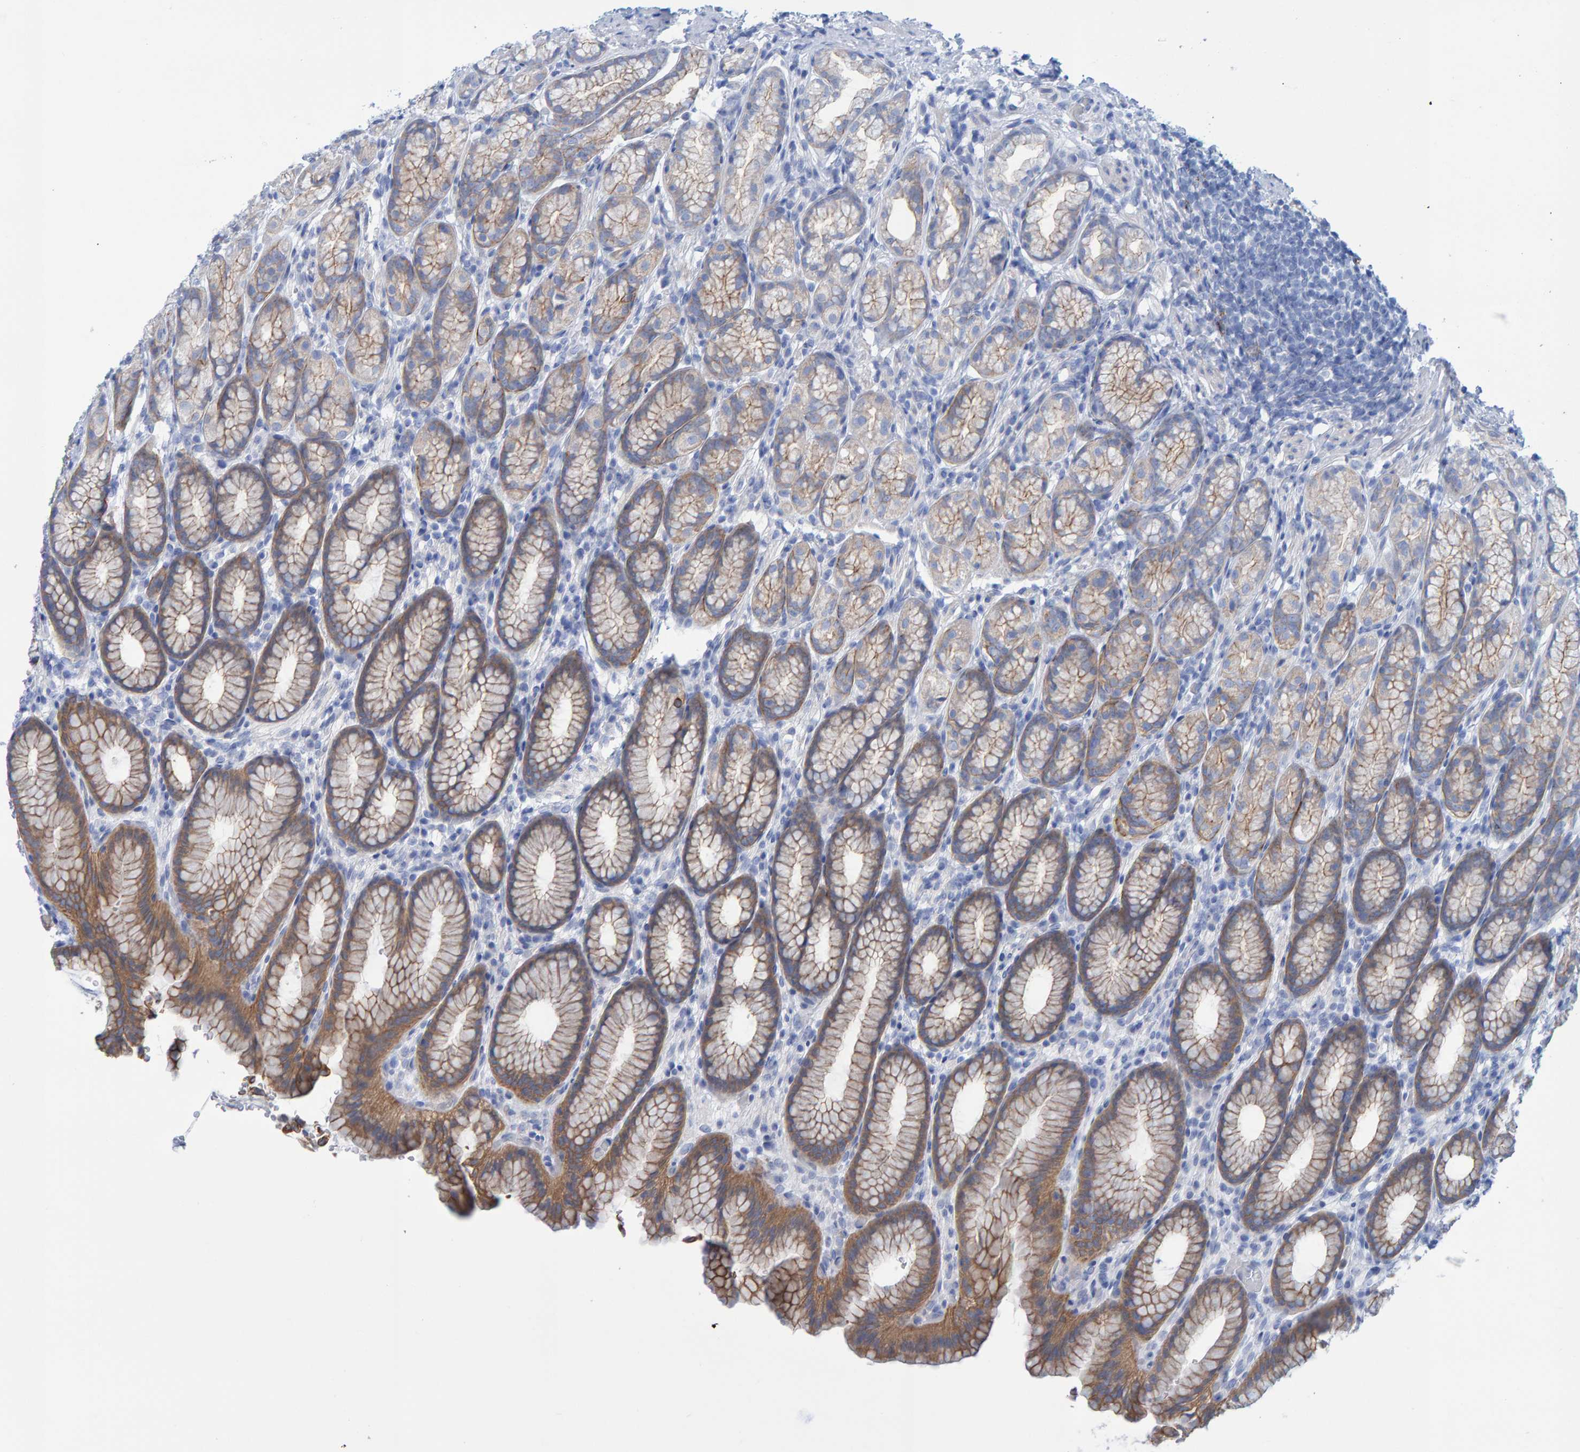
{"staining": {"intensity": "moderate", "quantity": "25%-75%", "location": "cytoplasmic/membranous"}, "tissue": "stomach", "cell_type": "Glandular cells", "image_type": "normal", "snomed": [{"axis": "morphology", "description": "Normal tissue, NOS"}, {"axis": "topography", "description": "Stomach"}], "caption": "Protein staining demonstrates moderate cytoplasmic/membranous expression in about 25%-75% of glandular cells in benign stomach. The staining was performed using DAB, with brown indicating positive protein expression. Nuclei are stained blue with hematoxylin.", "gene": "JAKMIP3", "patient": {"sex": "male", "age": 42}}